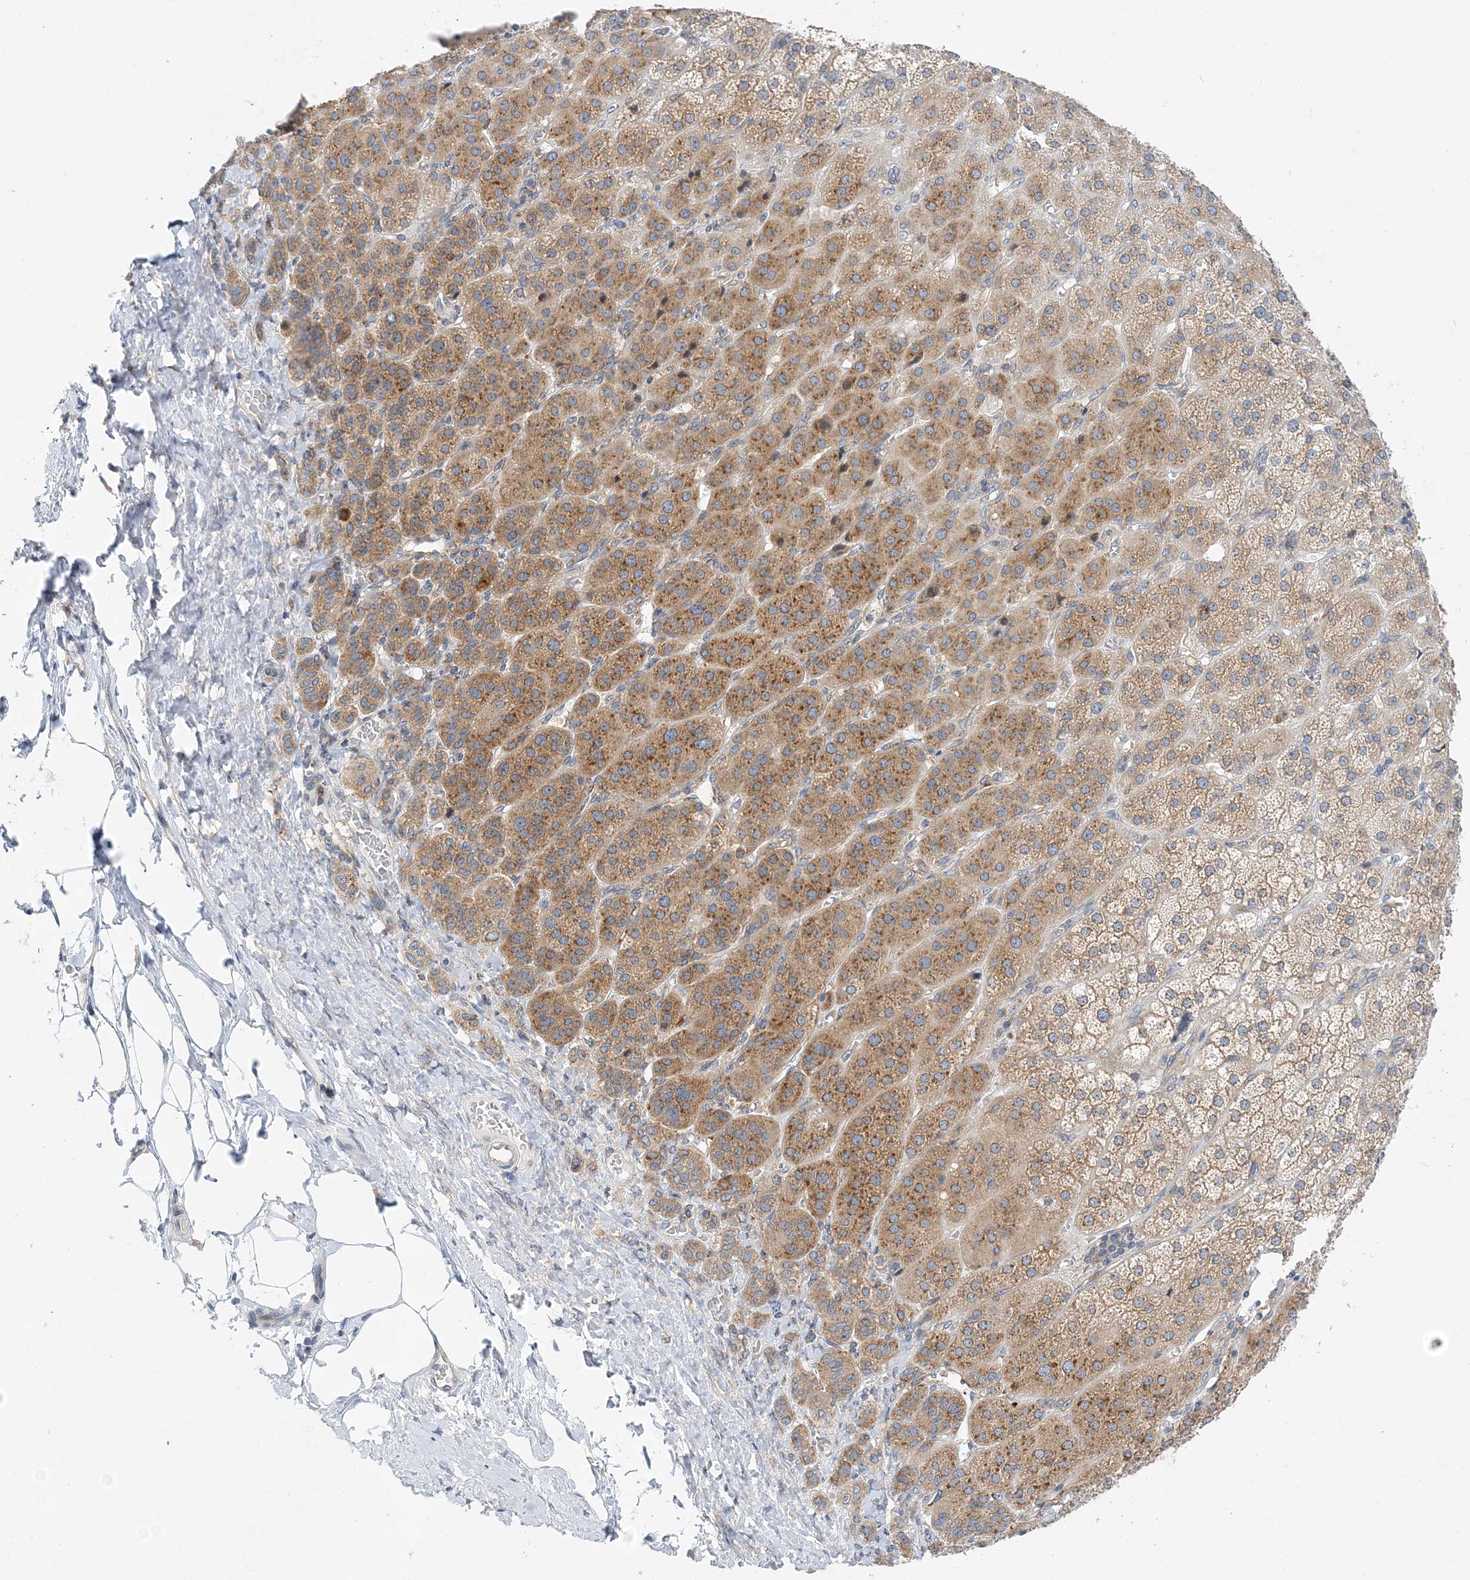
{"staining": {"intensity": "moderate", "quantity": ">75%", "location": "cytoplasmic/membranous"}, "tissue": "adrenal gland", "cell_type": "Glandular cells", "image_type": "normal", "snomed": [{"axis": "morphology", "description": "Normal tissue, NOS"}, {"axis": "topography", "description": "Adrenal gland"}], "caption": "DAB (3,3'-diaminobenzidine) immunohistochemical staining of benign human adrenal gland displays moderate cytoplasmic/membranous protein positivity in approximately >75% of glandular cells. (DAB IHC with brightfield microscopy, high magnification).", "gene": "LARP4B", "patient": {"sex": "female", "age": 57}}